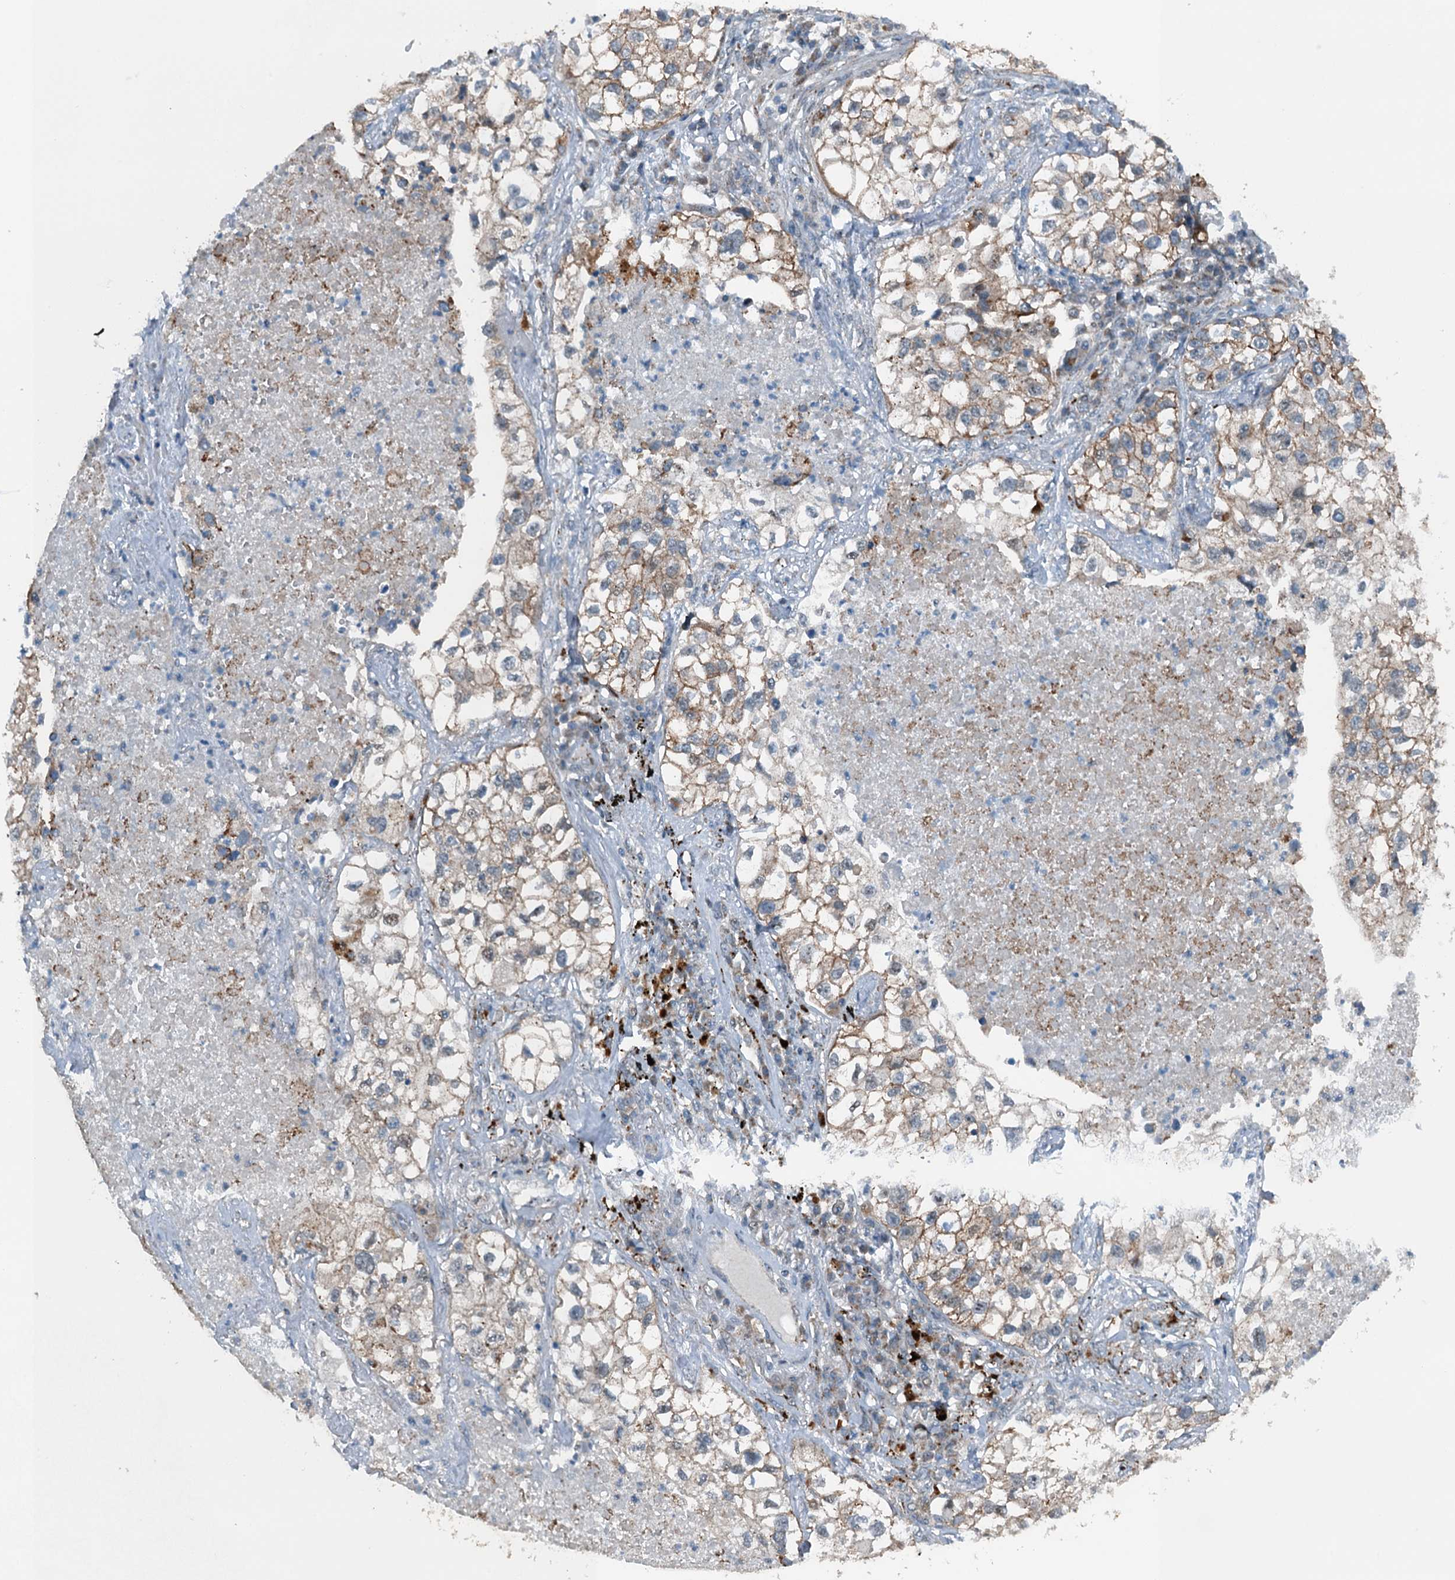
{"staining": {"intensity": "weak", "quantity": ">75%", "location": "cytoplasmic/membranous"}, "tissue": "lung cancer", "cell_type": "Tumor cells", "image_type": "cancer", "snomed": [{"axis": "morphology", "description": "Adenocarcinoma, NOS"}, {"axis": "topography", "description": "Lung"}], "caption": "The image reveals a brown stain indicating the presence of a protein in the cytoplasmic/membranous of tumor cells in lung adenocarcinoma. Using DAB (brown) and hematoxylin (blue) stains, captured at high magnification using brightfield microscopy.", "gene": "BMERB1", "patient": {"sex": "male", "age": 63}}